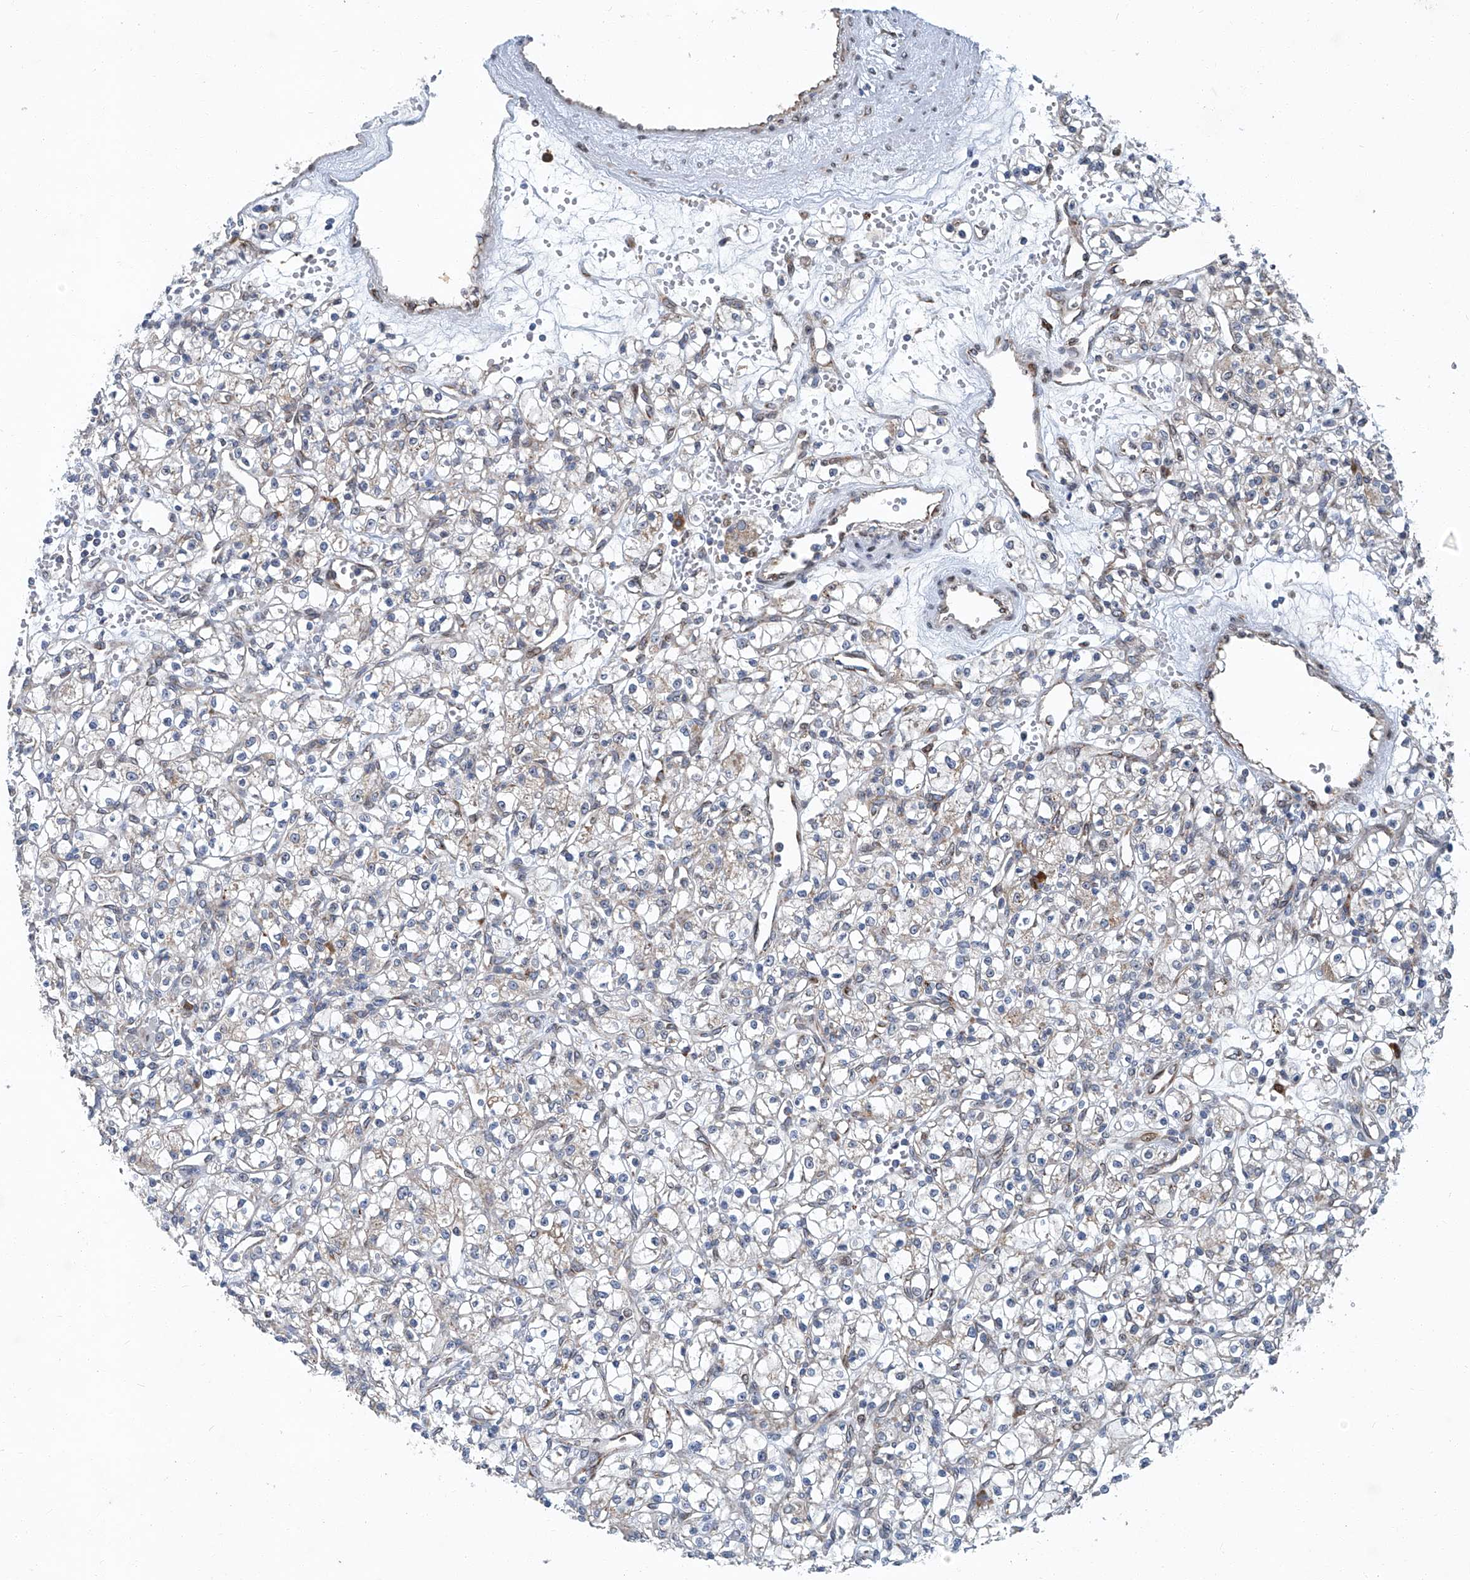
{"staining": {"intensity": "negative", "quantity": "none", "location": "none"}, "tissue": "renal cancer", "cell_type": "Tumor cells", "image_type": "cancer", "snomed": [{"axis": "morphology", "description": "Adenocarcinoma, NOS"}, {"axis": "topography", "description": "Kidney"}], "caption": "IHC of renal cancer exhibits no staining in tumor cells. (DAB (3,3'-diaminobenzidine) immunohistochemistry visualized using brightfield microscopy, high magnification).", "gene": "GPR132", "patient": {"sex": "female", "age": 59}}